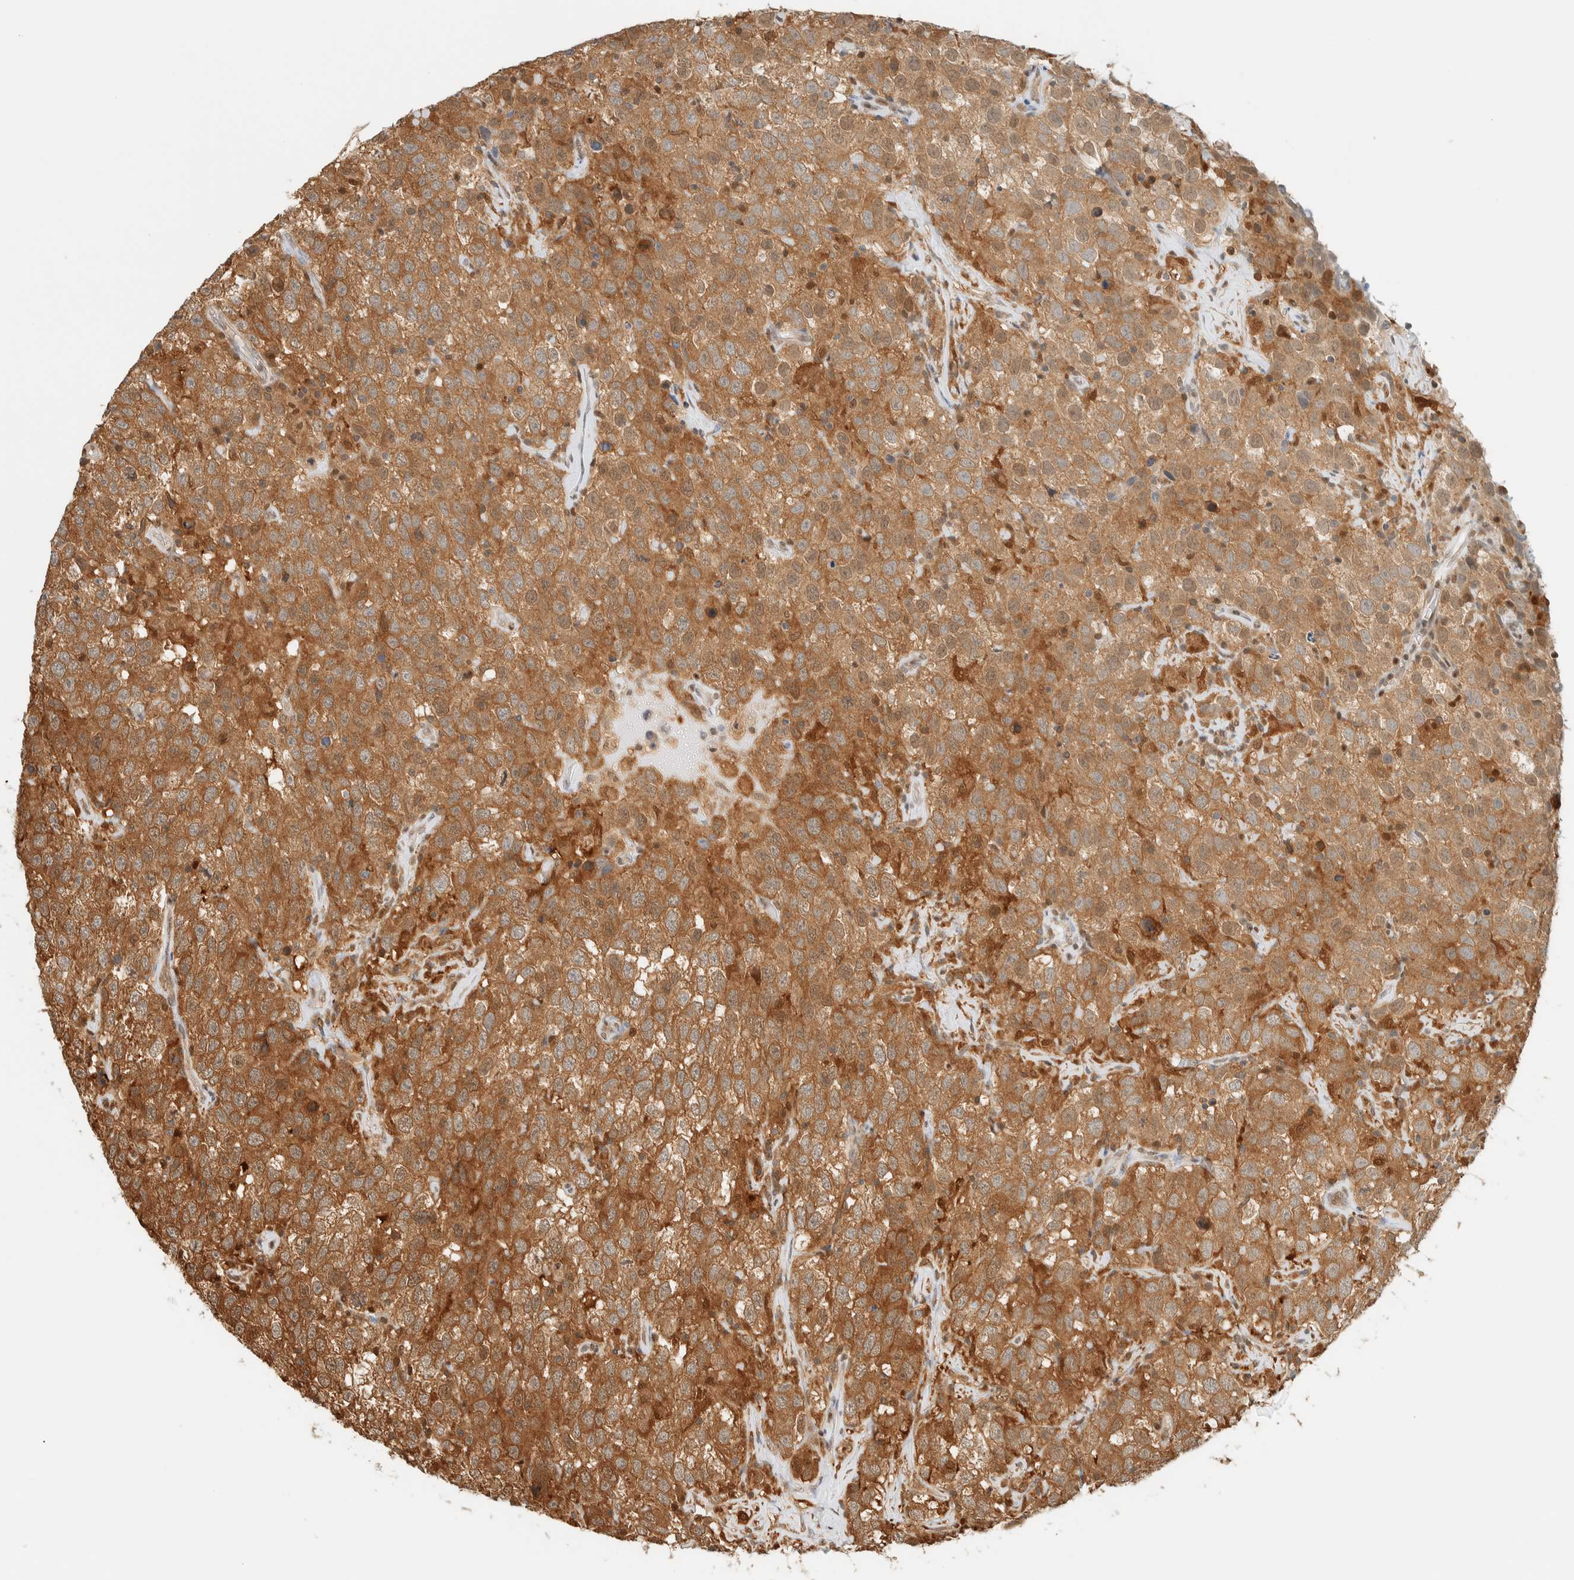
{"staining": {"intensity": "moderate", "quantity": ">75%", "location": "cytoplasmic/membranous"}, "tissue": "testis cancer", "cell_type": "Tumor cells", "image_type": "cancer", "snomed": [{"axis": "morphology", "description": "Seminoma, NOS"}, {"axis": "topography", "description": "Testis"}], "caption": "A brown stain shows moderate cytoplasmic/membranous expression of a protein in human testis cancer tumor cells.", "gene": "ZBTB37", "patient": {"sex": "male", "age": 41}}